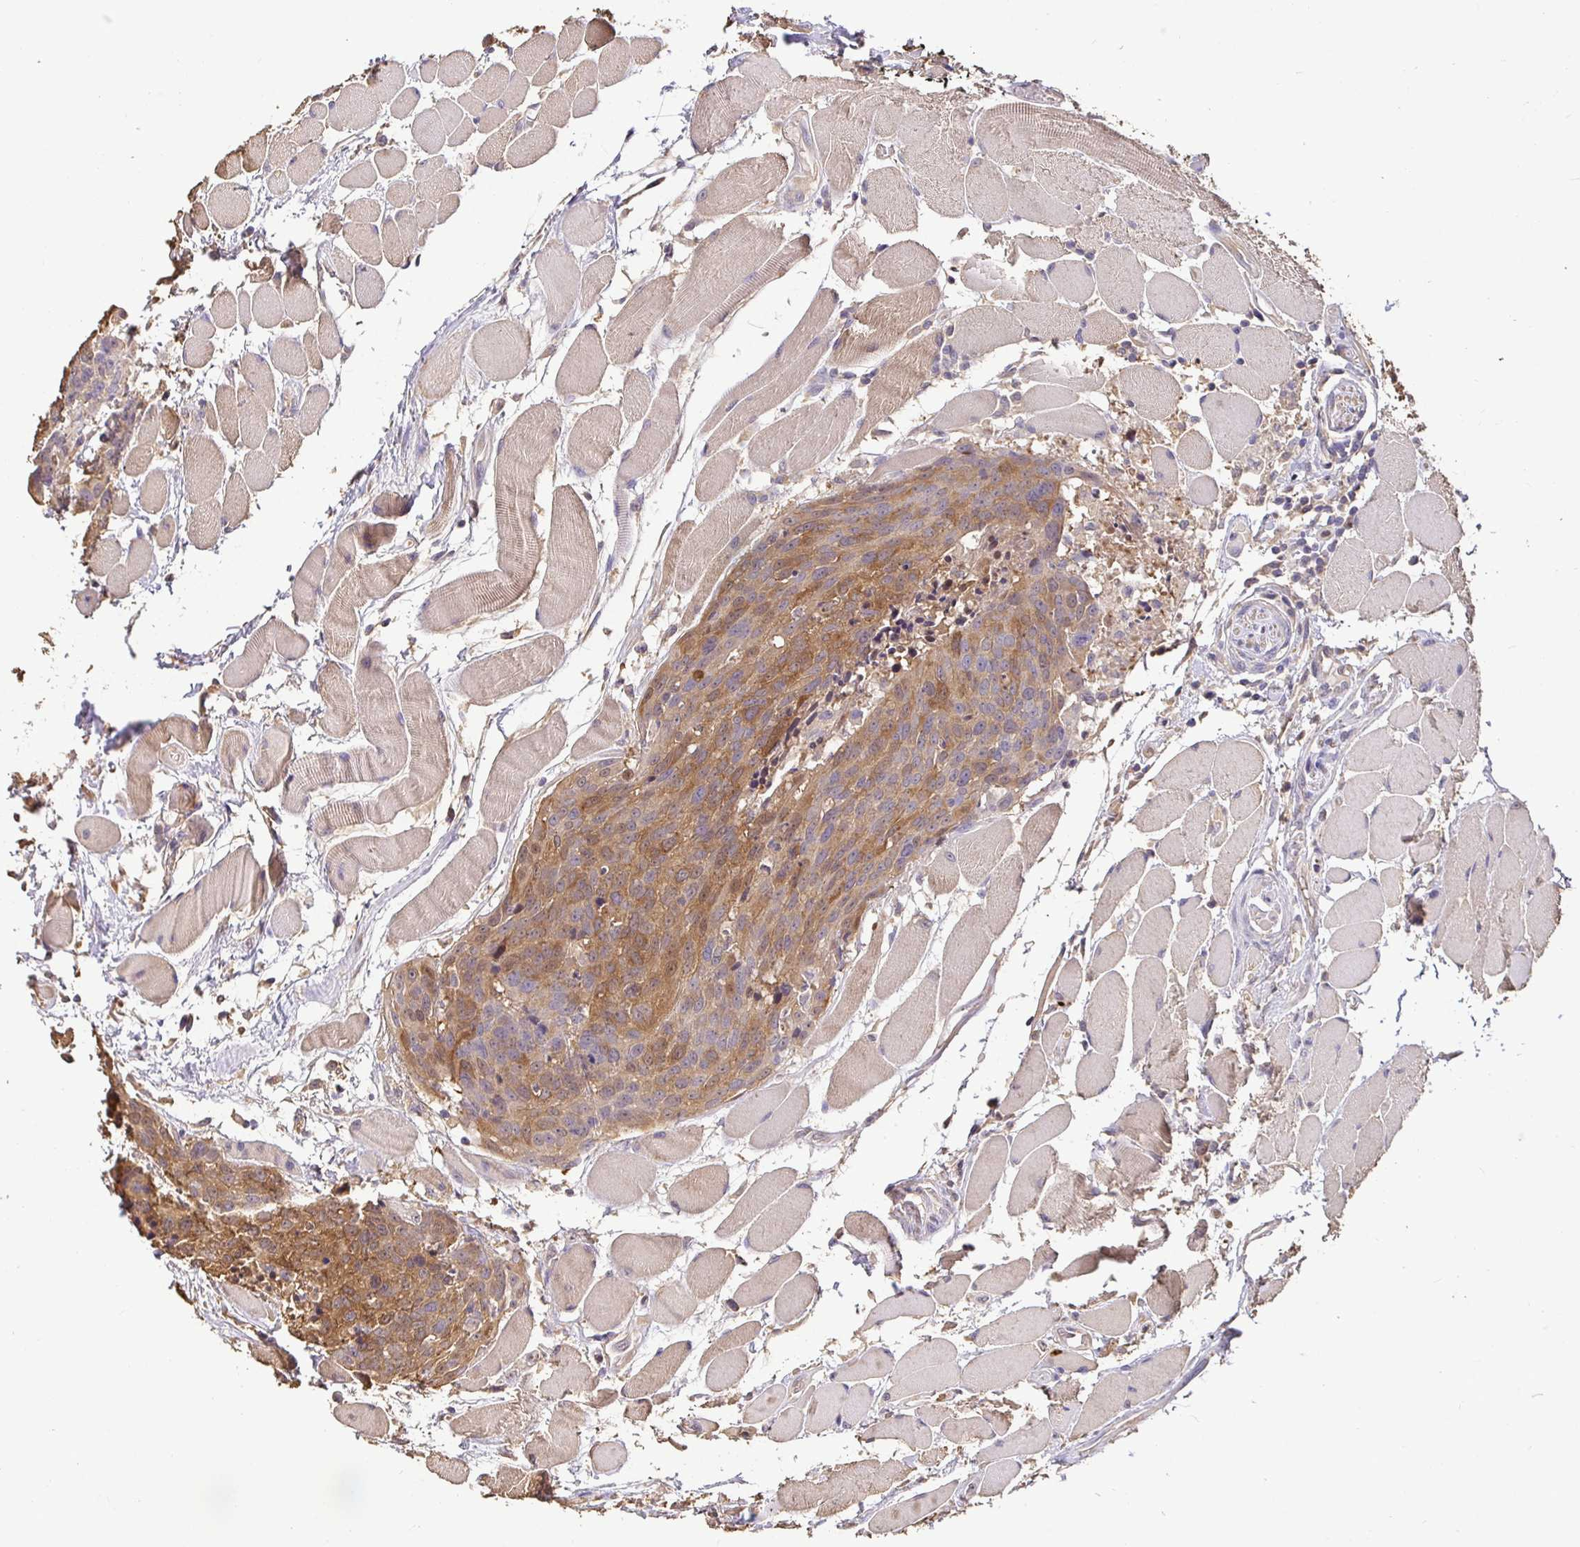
{"staining": {"intensity": "moderate", "quantity": "25%-75%", "location": "cytoplasmic/membranous"}, "tissue": "head and neck cancer", "cell_type": "Tumor cells", "image_type": "cancer", "snomed": [{"axis": "morphology", "description": "Squamous cell carcinoma, NOS"}, {"axis": "topography", "description": "Oral tissue"}, {"axis": "topography", "description": "Head-Neck"}], "caption": "This is an image of immunohistochemistry (IHC) staining of squamous cell carcinoma (head and neck), which shows moderate staining in the cytoplasmic/membranous of tumor cells.", "gene": "MAPK8IP3", "patient": {"sex": "male", "age": 64}}